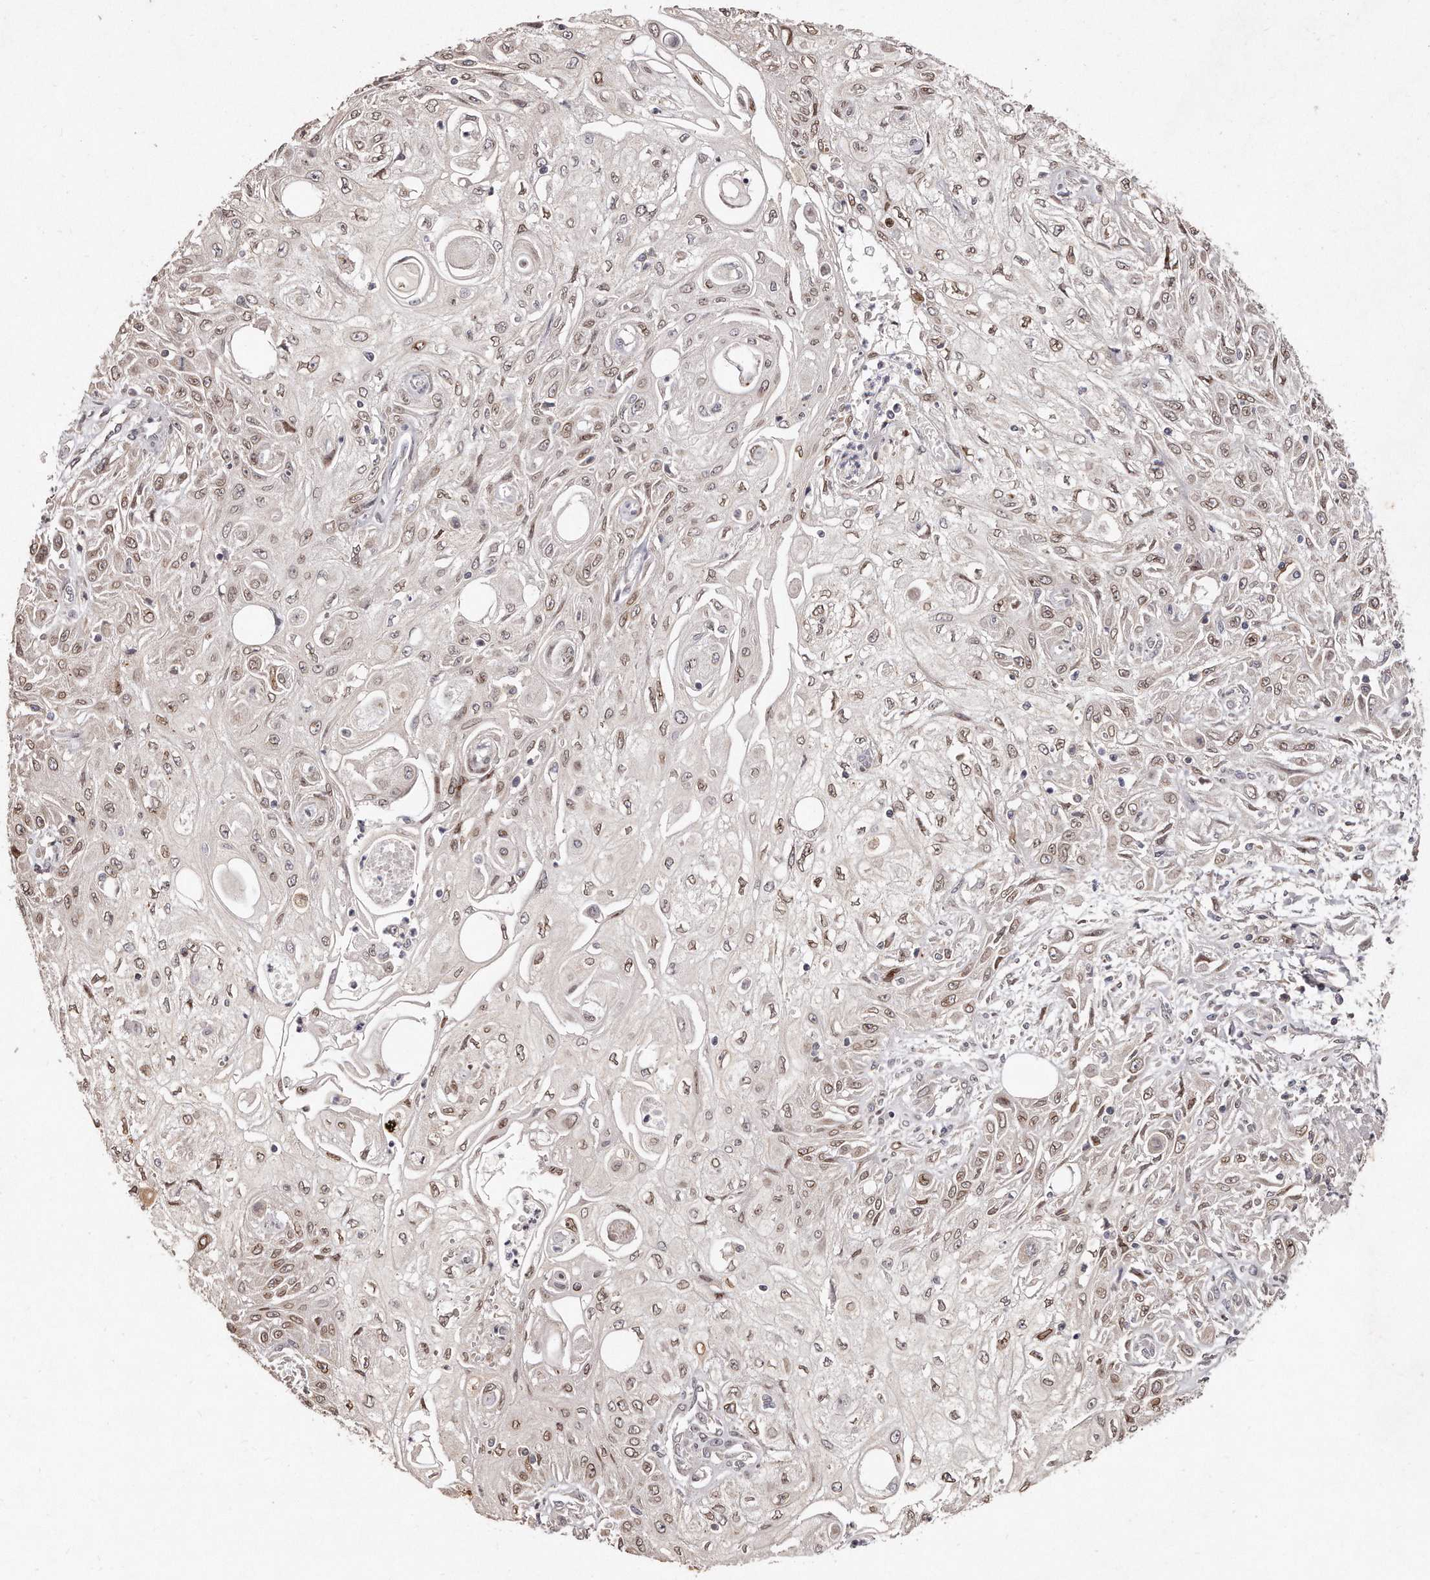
{"staining": {"intensity": "moderate", "quantity": ">75%", "location": "cytoplasmic/membranous,nuclear"}, "tissue": "skin cancer", "cell_type": "Tumor cells", "image_type": "cancer", "snomed": [{"axis": "morphology", "description": "Squamous cell carcinoma, NOS"}, {"axis": "morphology", "description": "Squamous cell carcinoma, metastatic, NOS"}, {"axis": "topography", "description": "Skin"}, {"axis": "topography", "description": "Lymph node"}], "caption": "IHC histopathology image of neoplastic tissue: skin cancer stained using immunohistochemistry (IHC) reveals medium levels of moderate protein expression localized specifically in the cytoplasmic/membranous and nuclear of tumor cells, appearing as a cytoplasmic/membranous and nuclear brown color.", "gene": "HASPIN", "patient": {"sex": "male", "age": 75}}